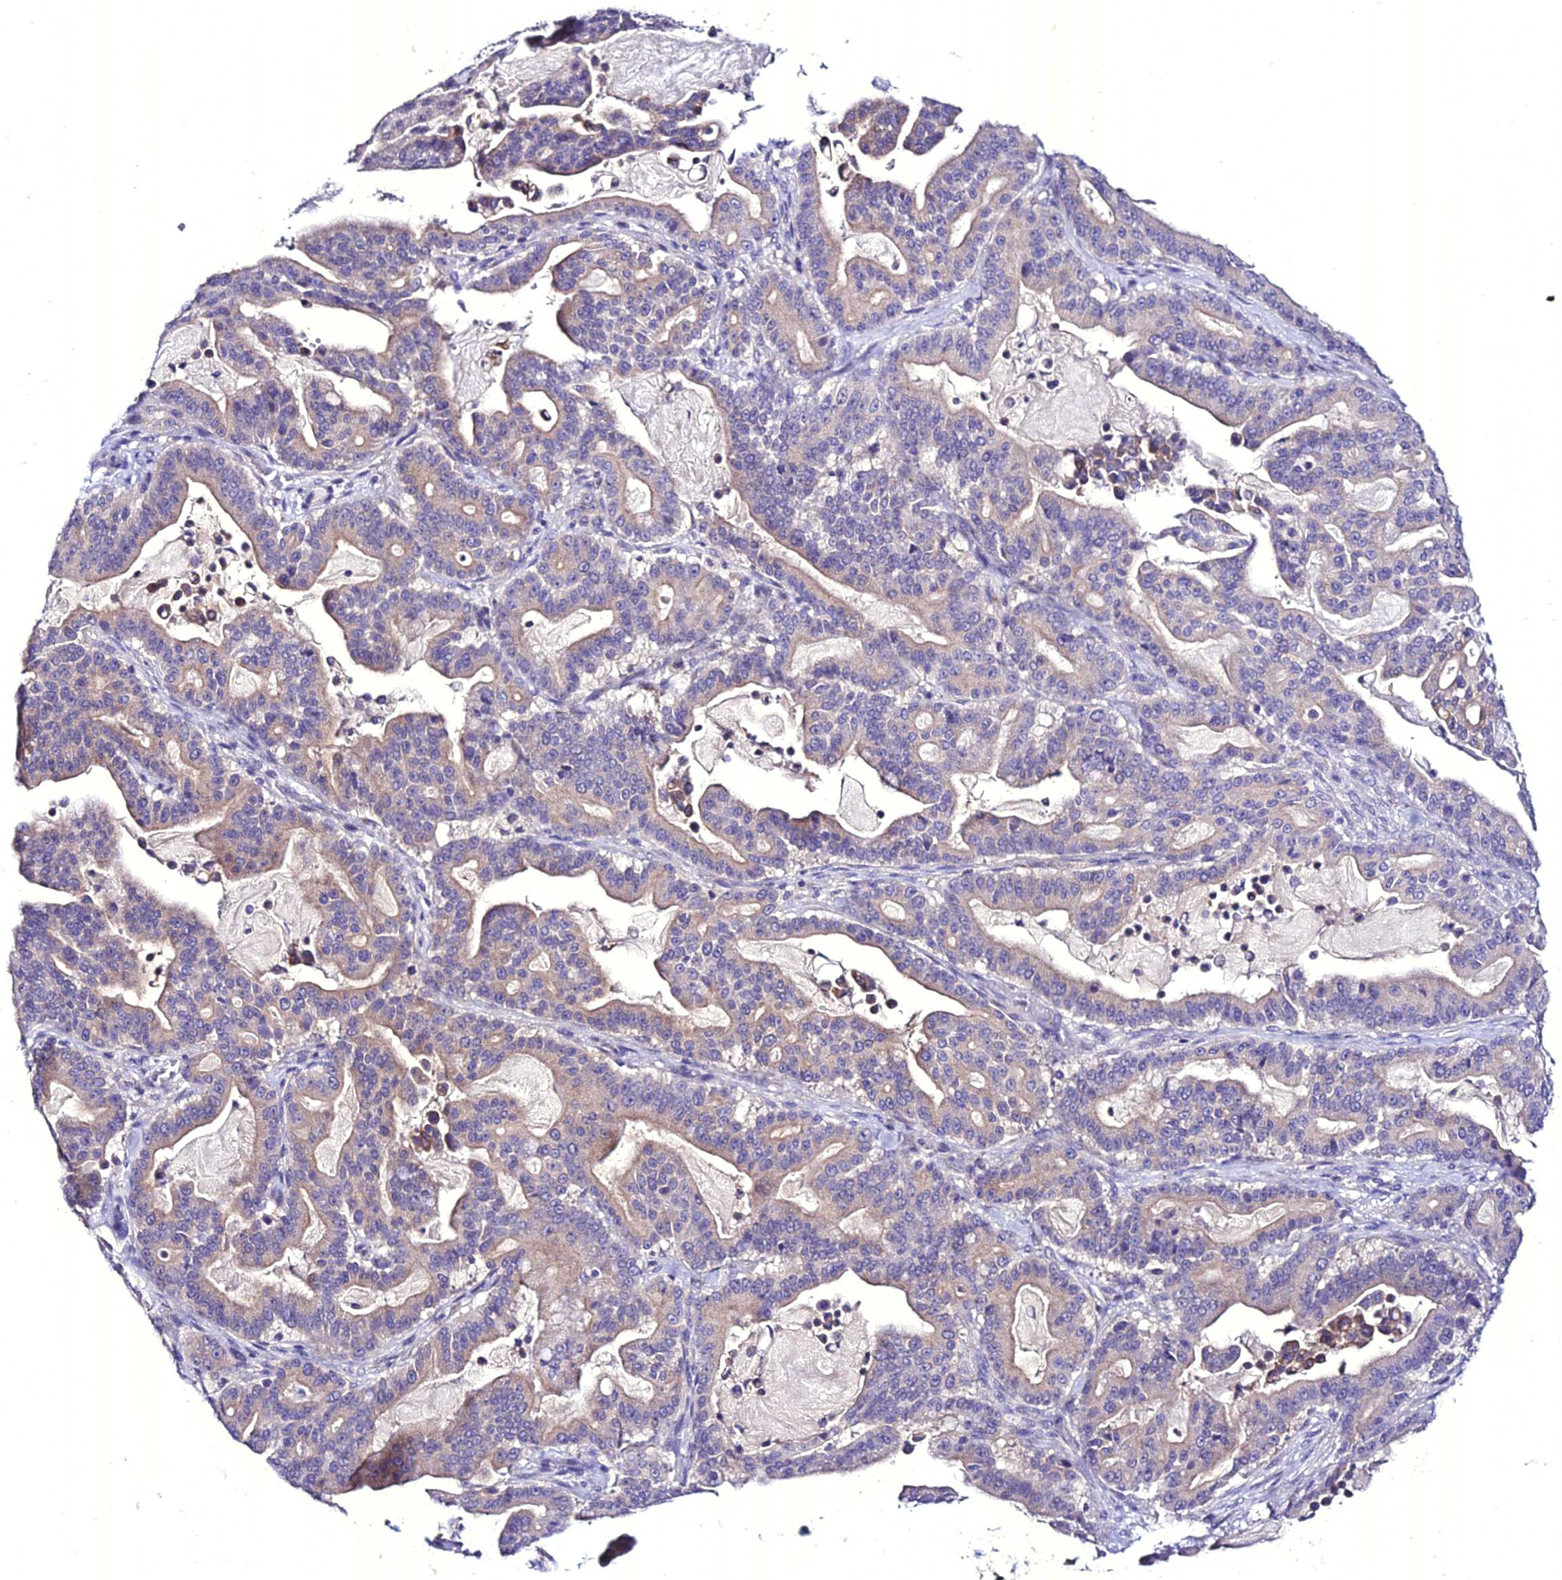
{"staining": {"intensity": "moderate", "quantity": "<25%", "location": "cytoplasmic/membranous"}, "tissue": "pancreatic cancer", "cell_type": "Tumor cells", "image_type": "cancer", "snomed": [{"axis": "morphology", "description": "Adenocarcinoma, NOS"}, {"axis": "topography", "description": "Pancreas"}], "caption": "High-magnification brightfield microscopy of pancreatic cancer (adenocarcinoma) stained with DAB (3,3'-diaminobenzidine) (brown) and counterstained with hematoxylin (blue). tumor cells exhibit moderate cytoplasmic/membranous expression is identified in approximately<25% of cells. (DAB (3,3'-diaminobenzidine) IHC with brightfield microscopy, high magnification).", "gene": "ATG16L2", "patient": {"sex": "male", "age": 63}}